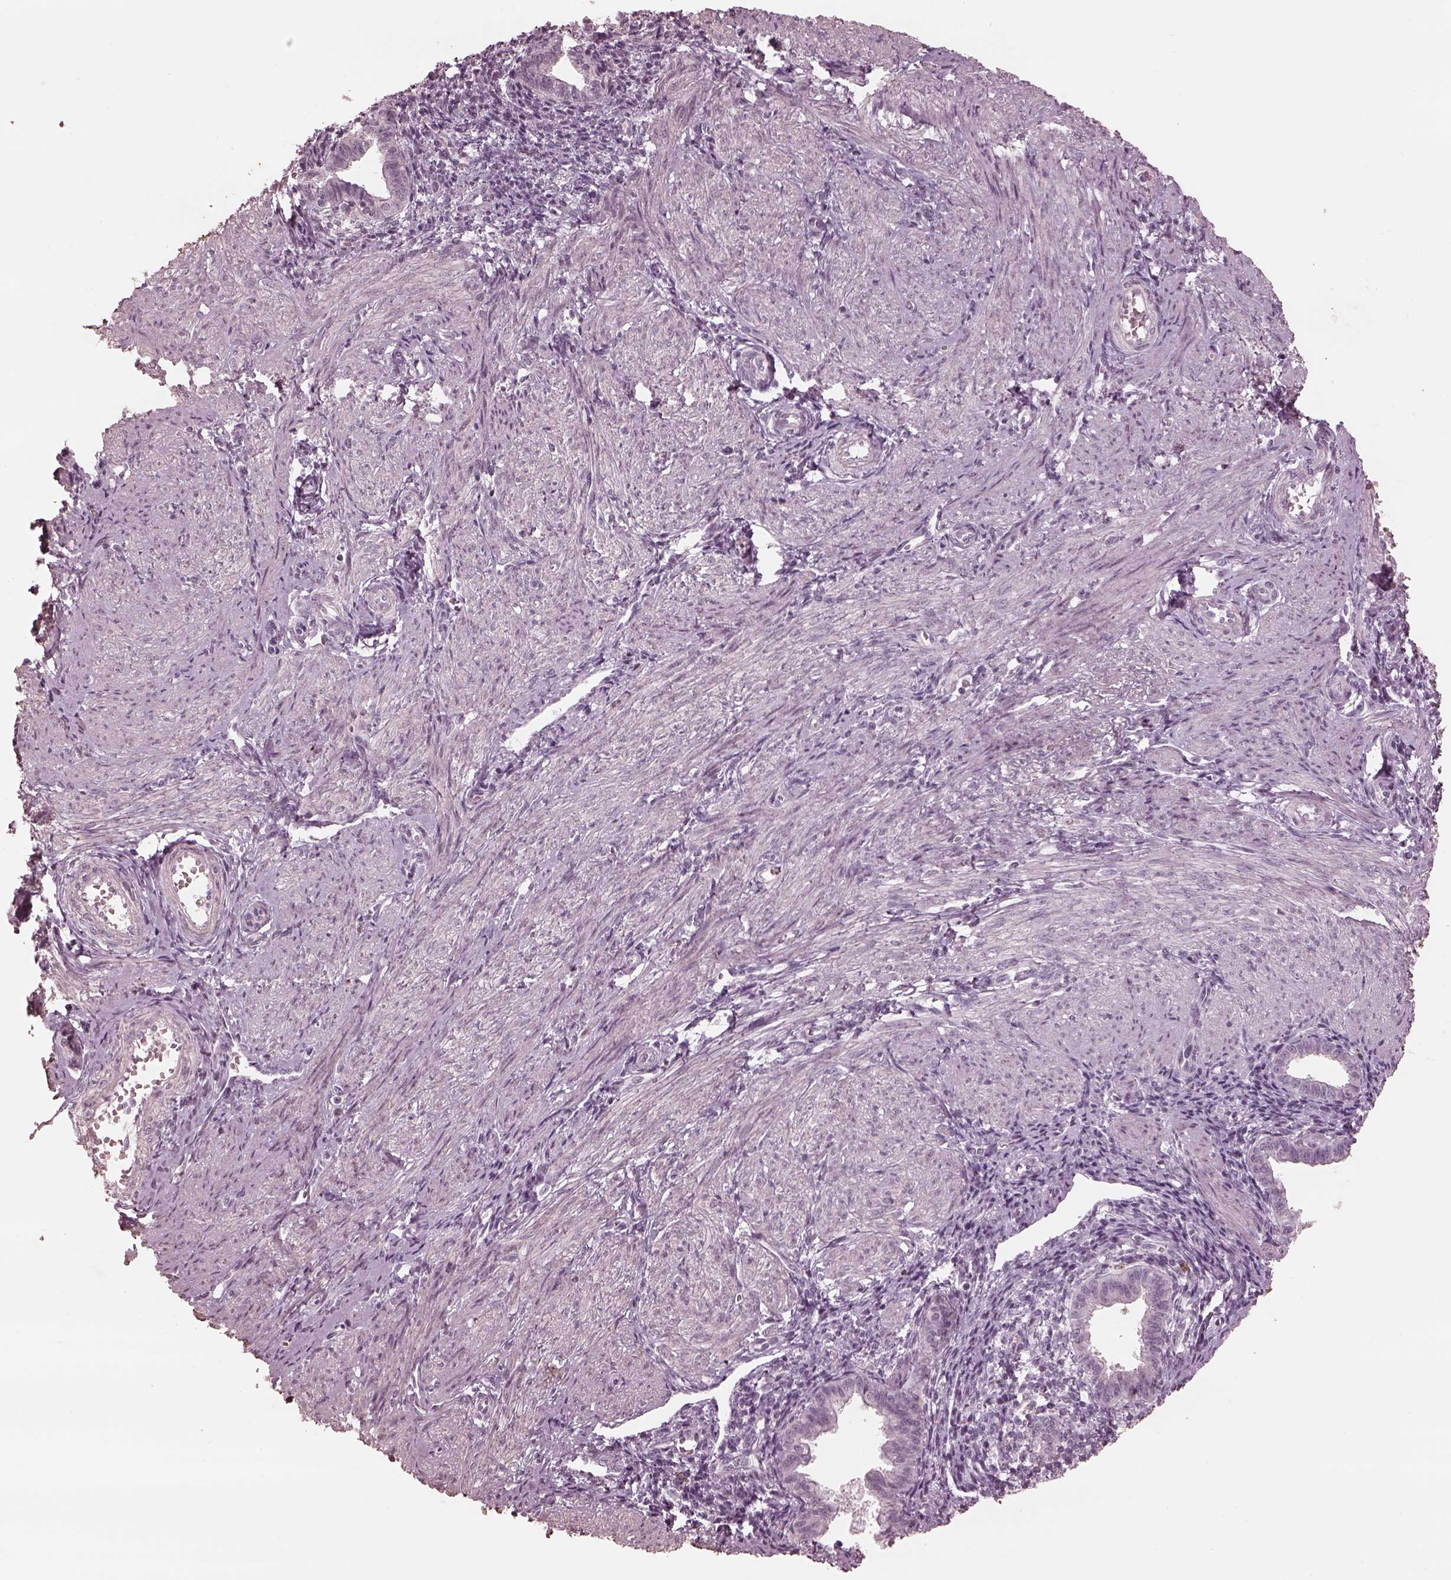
{"staining": {"intensity": "negative", "quantity": "none", "location": "none"}, "tissue": "endometrium", "cell_type": "Cells in endometrial stroma", "image_type": "normal", "snomed": [{"axis": "morphology", "description": "Normal tissue, NOS"}, {"axis": "topography", "description": "Endometrium"}], "caption": "IHC of normal endometrium reveals no expression in cells in endometrial stroma. (DAB (3,3'-diaminobenzidine) IHC, high magnification).", "gene": "ADRB3", "patient": {"sex": "female", "age": 37}}